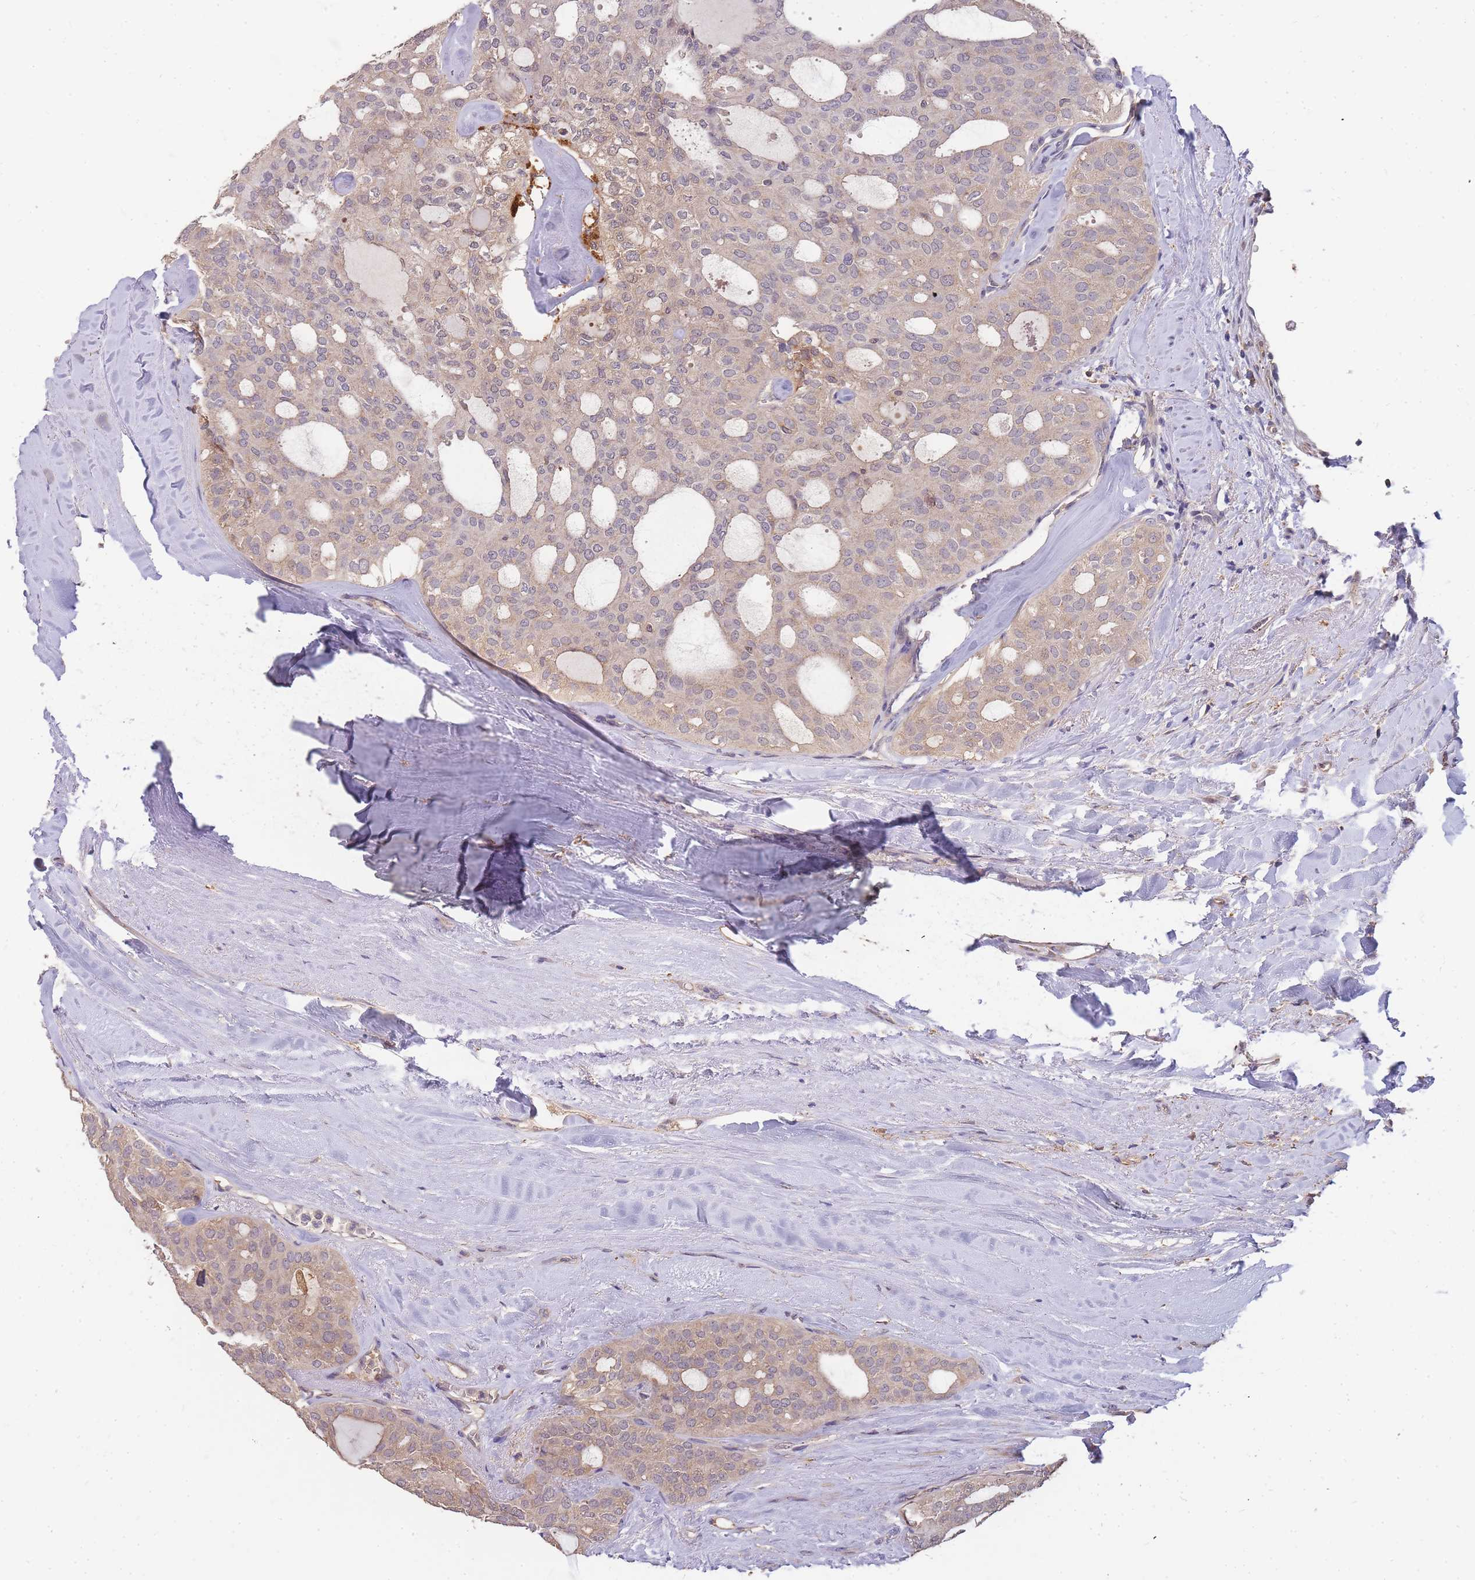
{"staining": {"intensity": "weak", "quantity": ">75%", "location": "cytoplasmic/membranous"}, "tissue": "thyroid cancer", "cell_type": "Tumor cells", "image_type": "cancer", "snomed": [{"axis": "morphology", "description": "Follicular adenoma carcinoma, NOS"}, {"axis": "topography", "description": "Thyroid gland"}], "caption": "Brown immunohistochemical staining in thyroid cancer (follicular adenoma carcinoma) displays weak cytoplasmic/membranous staining in about >75% of tumor cells. The staining was performed using DAB to visualize the protein expression in brown, while the nuclei were stained in blue with hematoxylin (Magnification: 20x).", "gene": "CDKN2AIPNL", "patient": {"sex": "male", "age": 75}}